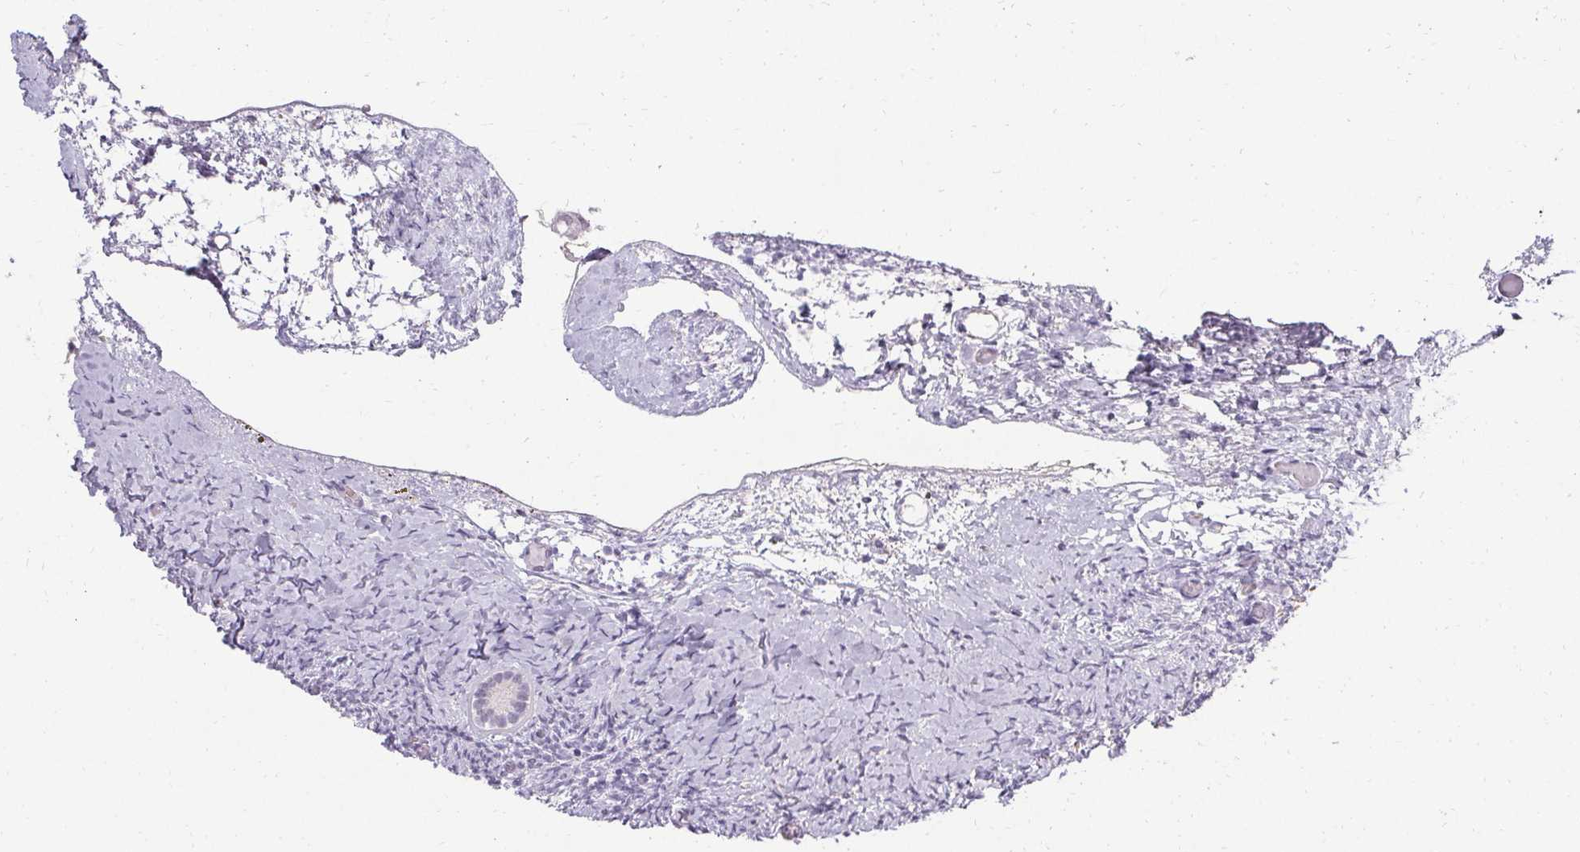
{"staining": {"intensity": "negative", "quantity": "none", "location": "none"}, "tissue": "ovary", "cell_type": "Follicle cells", "image_type": "normal", "snomed": [{"axis": "morphology", "description": "Normal tissue, NOS"}, {"axis": "topography", "description": "Ovary"}], "caption": "IHC histopathology image of unremarkable human ovary stained for a protein (brown), which shows no expression in follicle cells.", "gene": "PMEL", "patient": {"sex": "female", "age": 39}}